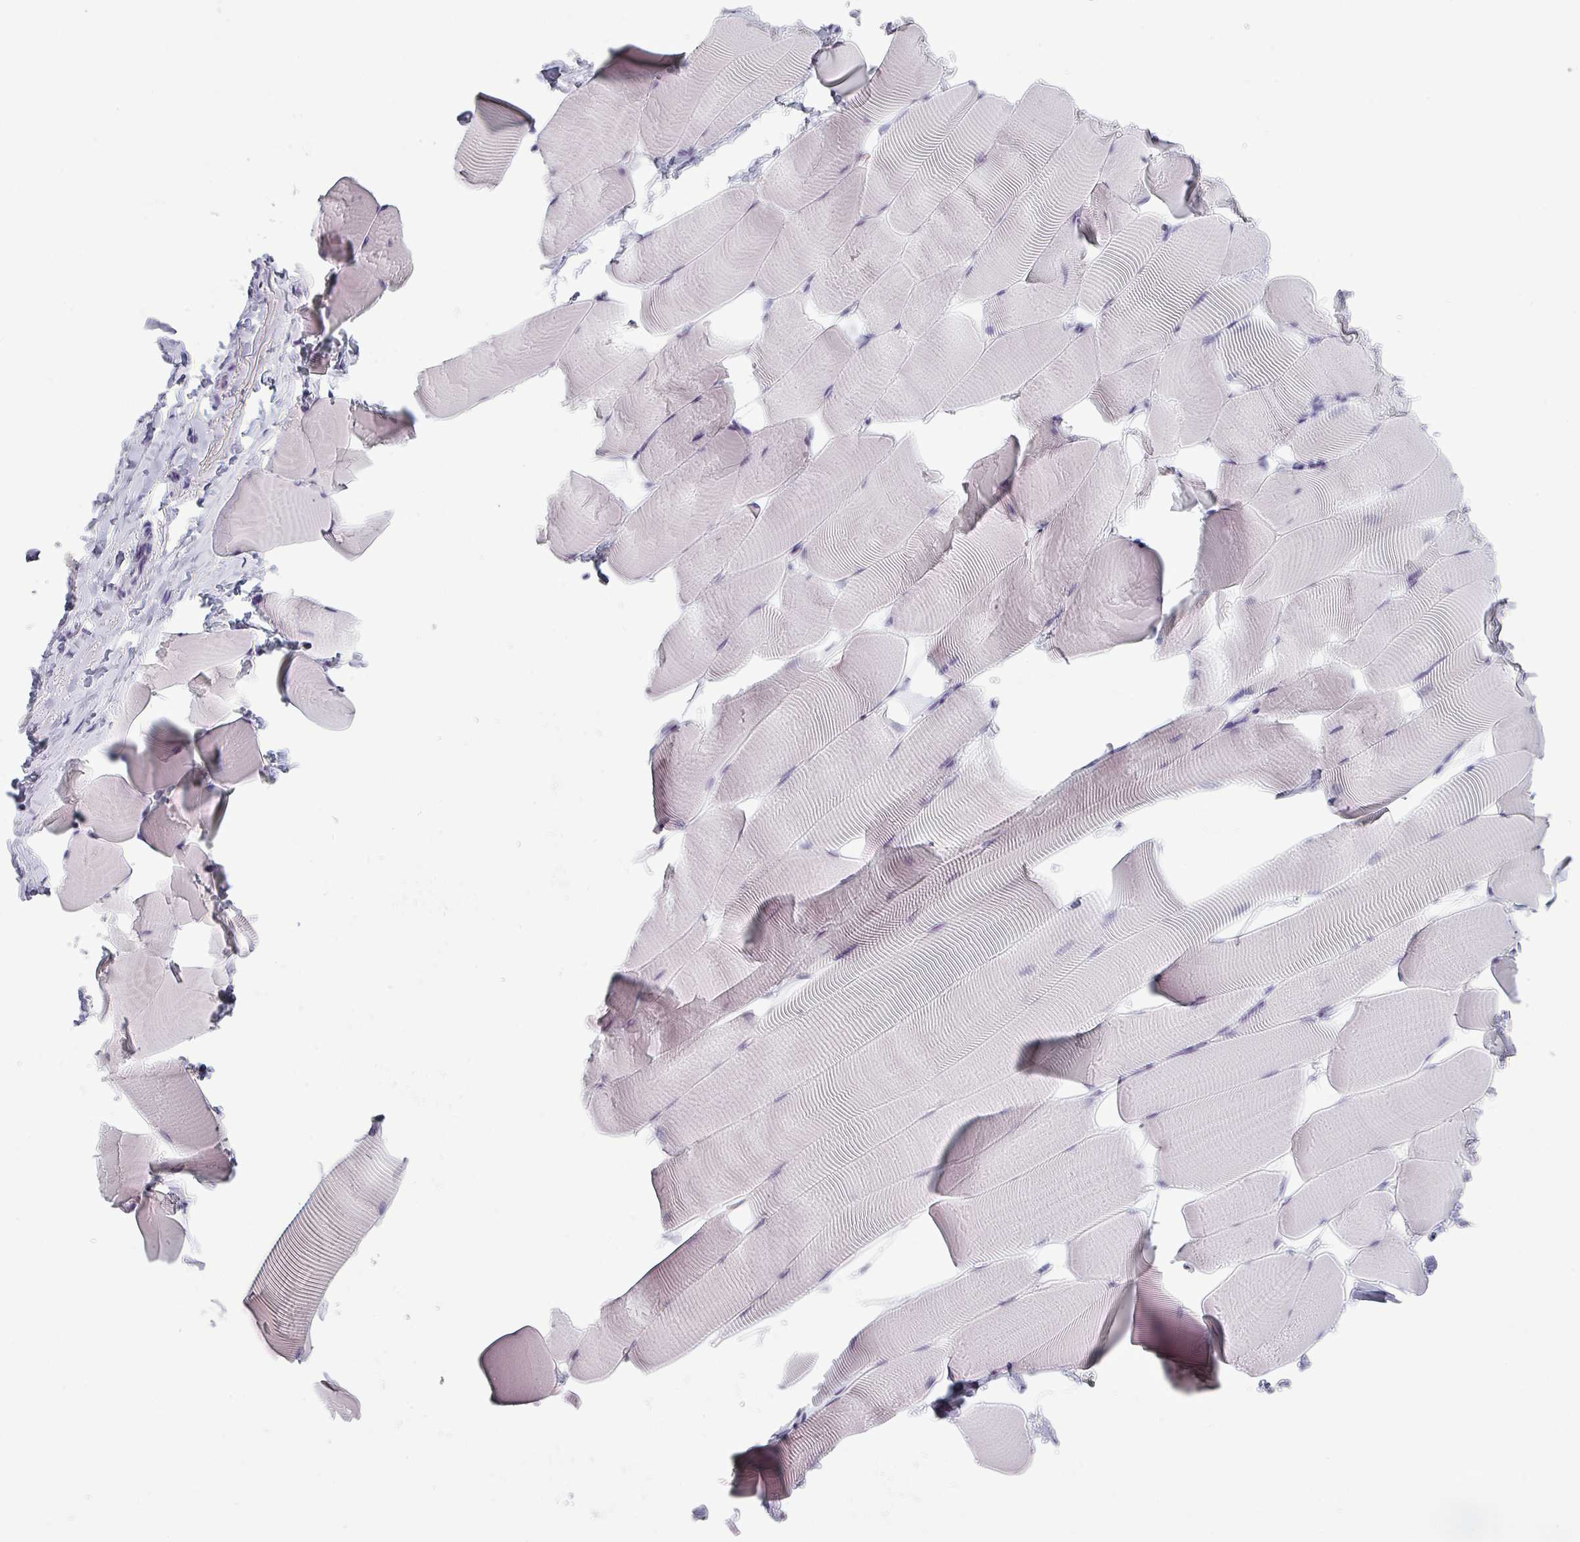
{"staining": {"intensity": "negative", "quantity": "none", "location": "none"}, "tissue": "skeletal muscle", "cell_type": "Myocytes", "image_type": "normal", "snomed": [{"axis": "morphology", "description": "Normal tissue, NOS"}, {"axis": "topography", "description": "Skeletal muscle"}], "caption": "A high-resolution histopathology image shows immunohistochemistry staining of unremarkable skeletal muscle, which displays no significant positivity in myocytes. Nuclei are stained in blue.", "gene": "SLC35G2", "patient": {"sex": "male", "age": 25}}